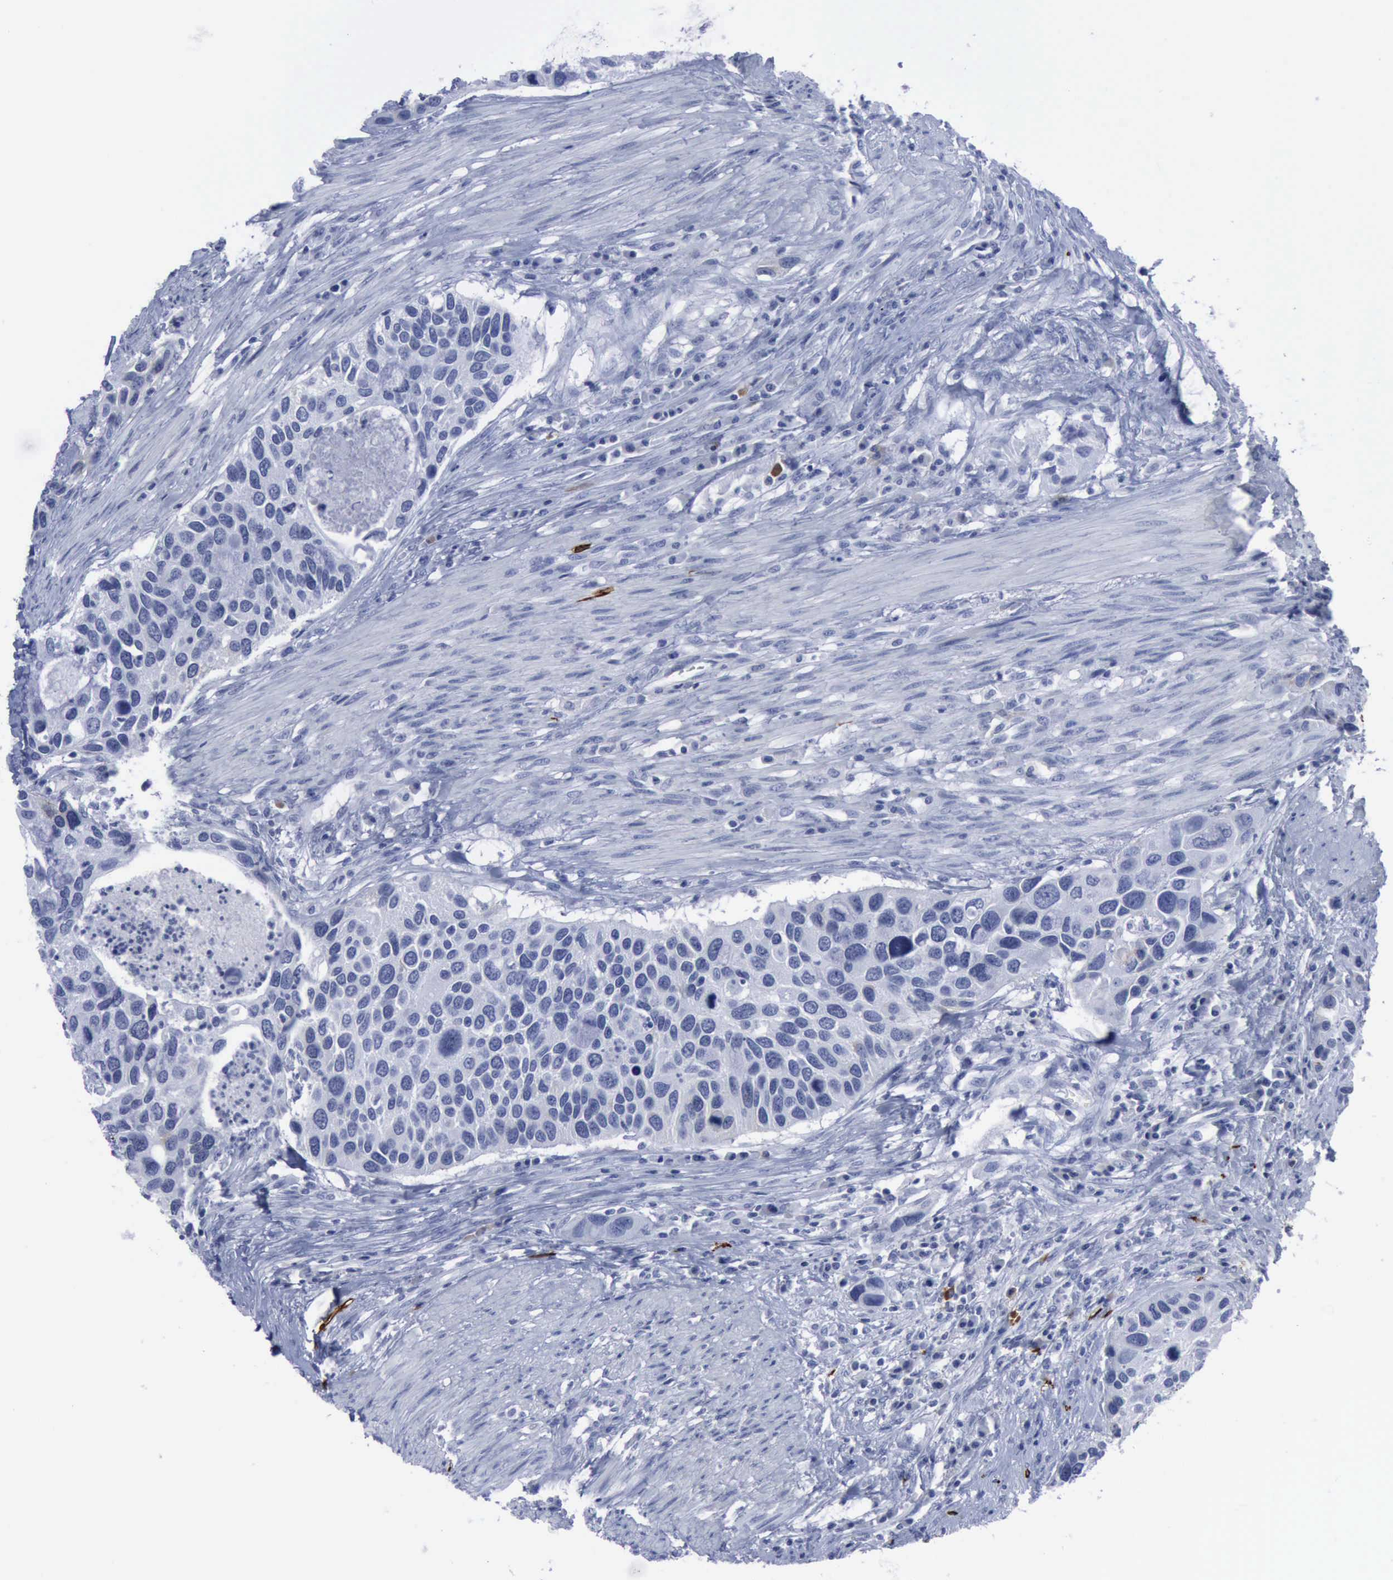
{"staining": {"intensity": "negative", "quantity": "none", "location": "none"}, "tissue": "urothelial cancer", "cell_type": "Tumor cells", "image_type": "cancer", "snomed": [{"axis": "morphology", "description": "Urothelial carcinoma, High grade"}, {"axis": "topography", "description": "Urinary bladder"}], "caption": "An image of urothelial carcinoma (high-grade) stained for a protein shows no brown staining in tumor cells. The staining is performed using DAB (3,3'-diaminobenzidine) brown chromogen with nuclei counter-stained in using hematoxylin.", "gene": "NGFR", "patient": {"sex": "male", "age": 66}}